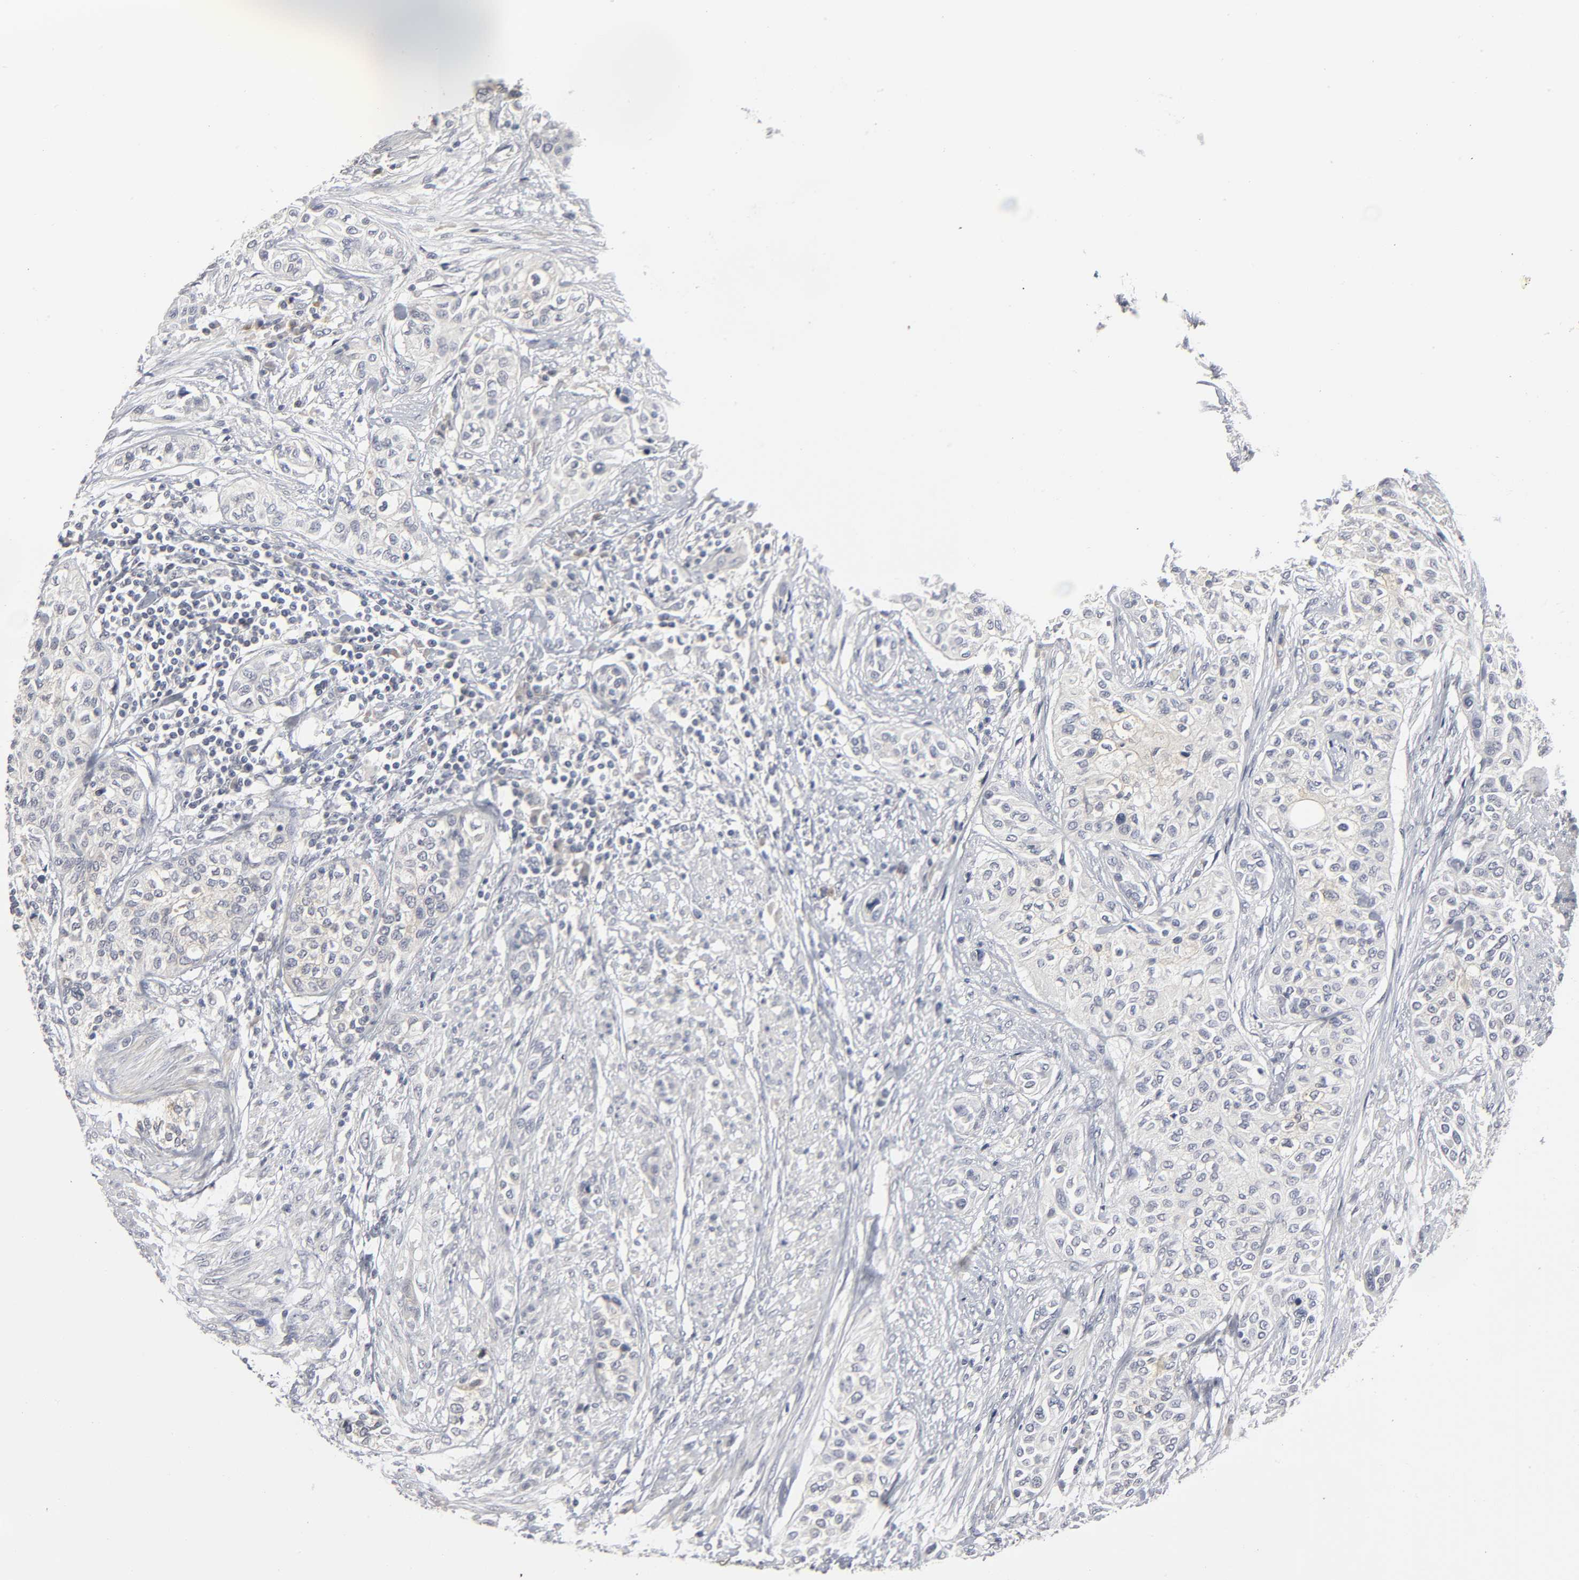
{"staining": {"intensity": "negative", "quantity": "none", "location": "none"}, "tissue": "urothelial cancer", "cell_type": "Tumor cells", "image_type": "cancer", "snomed": [{"axis": "morphology", "description": "Urothelial carcinoma, High grade"}, {"axis": "topography", "description": "Urinary bladder"}], "caption": "The photomicrograph demonstrates no staining of tumor cells in urothelial carcinoma (high-grade).", "gene": "TCAP", "patient": {"sex": "male", "age": 74}}